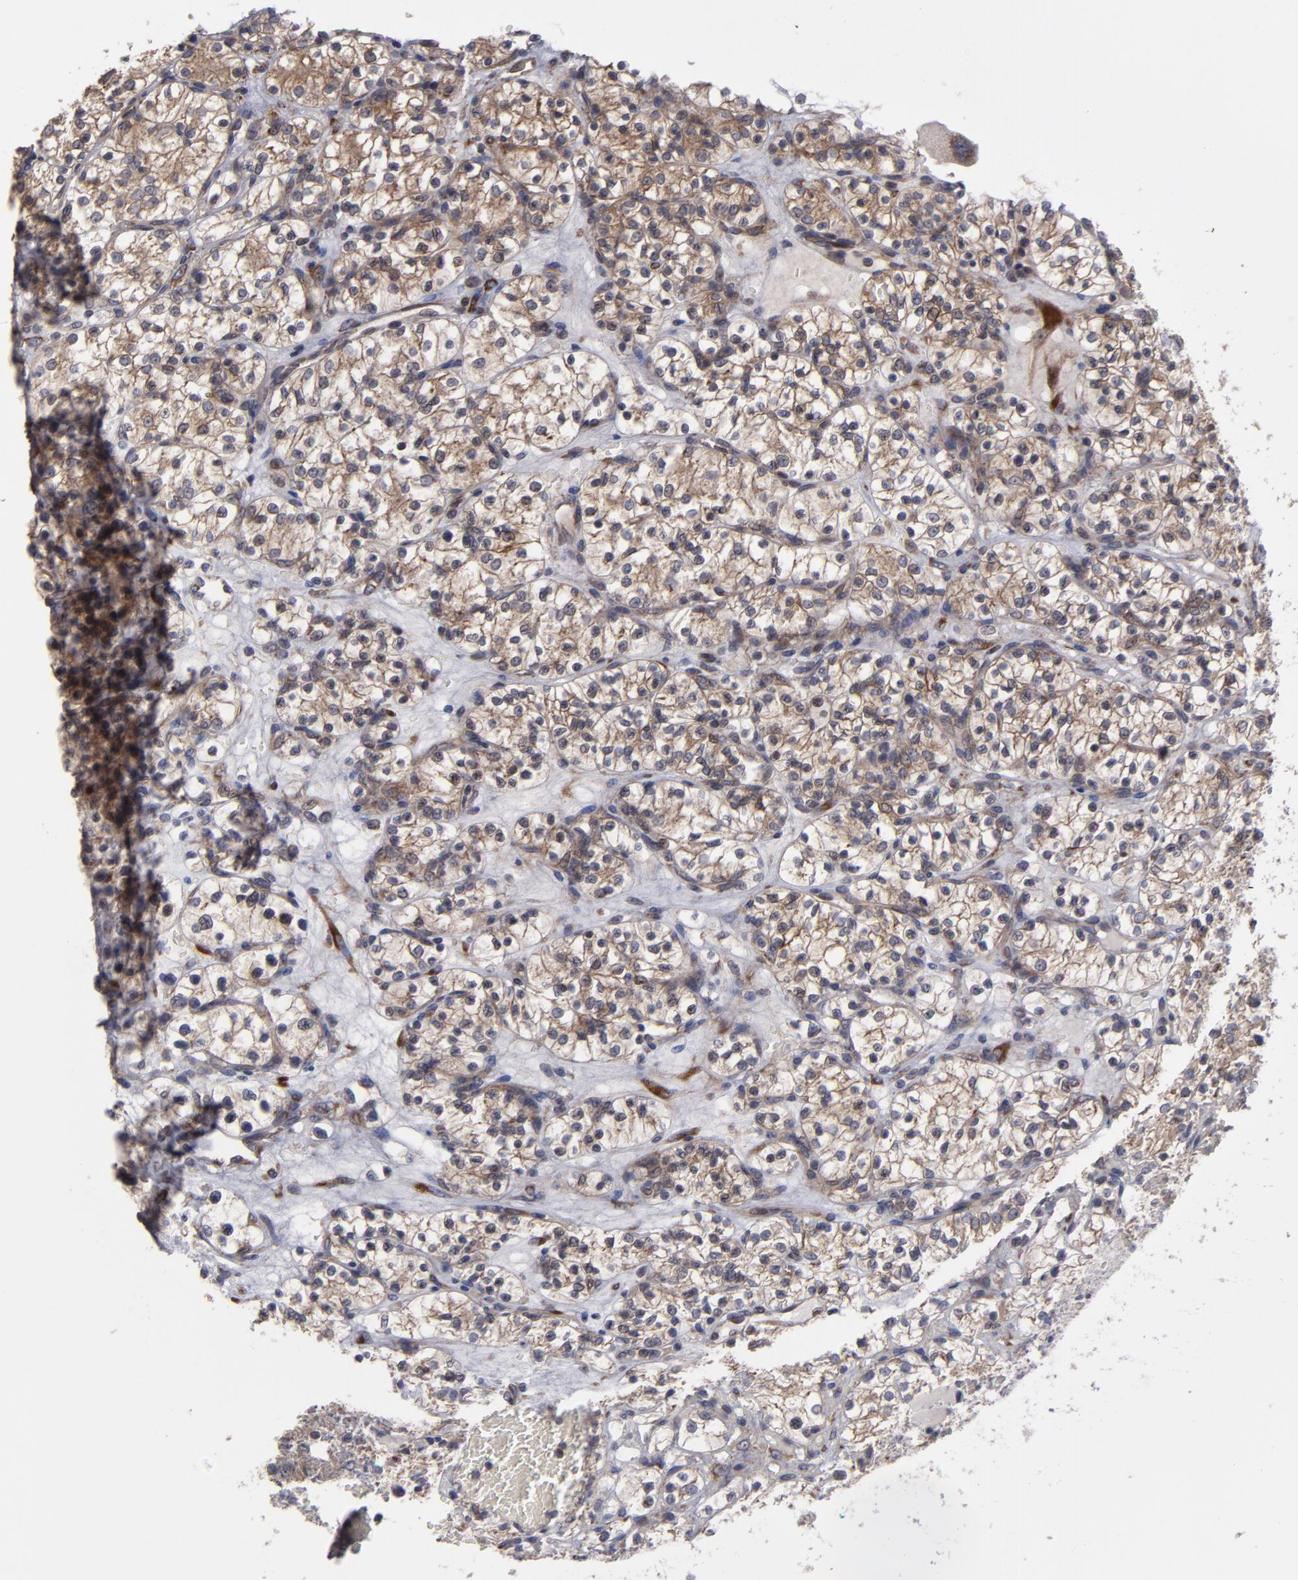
{"staining": {"intensity": "moderate", "quantity": ">75%", "location": "cytoplasmic/membranous"}, "tissue": "renal cancer", "cell_type": "Tumor cells", "image_type": "cancer", "snomed": [{"axis": "morphology", "description": "Adenocarcinoma, NOS"}, {"axis": "topography", "description": "Kidney"}], "caption": "Moderate cytoplasmic/membranous positivity for a protein is present in about >75% of tumor cells of renal cancer using IHC.", "gene": "SND1", "patient": {"sex": "female", "age": 60}}